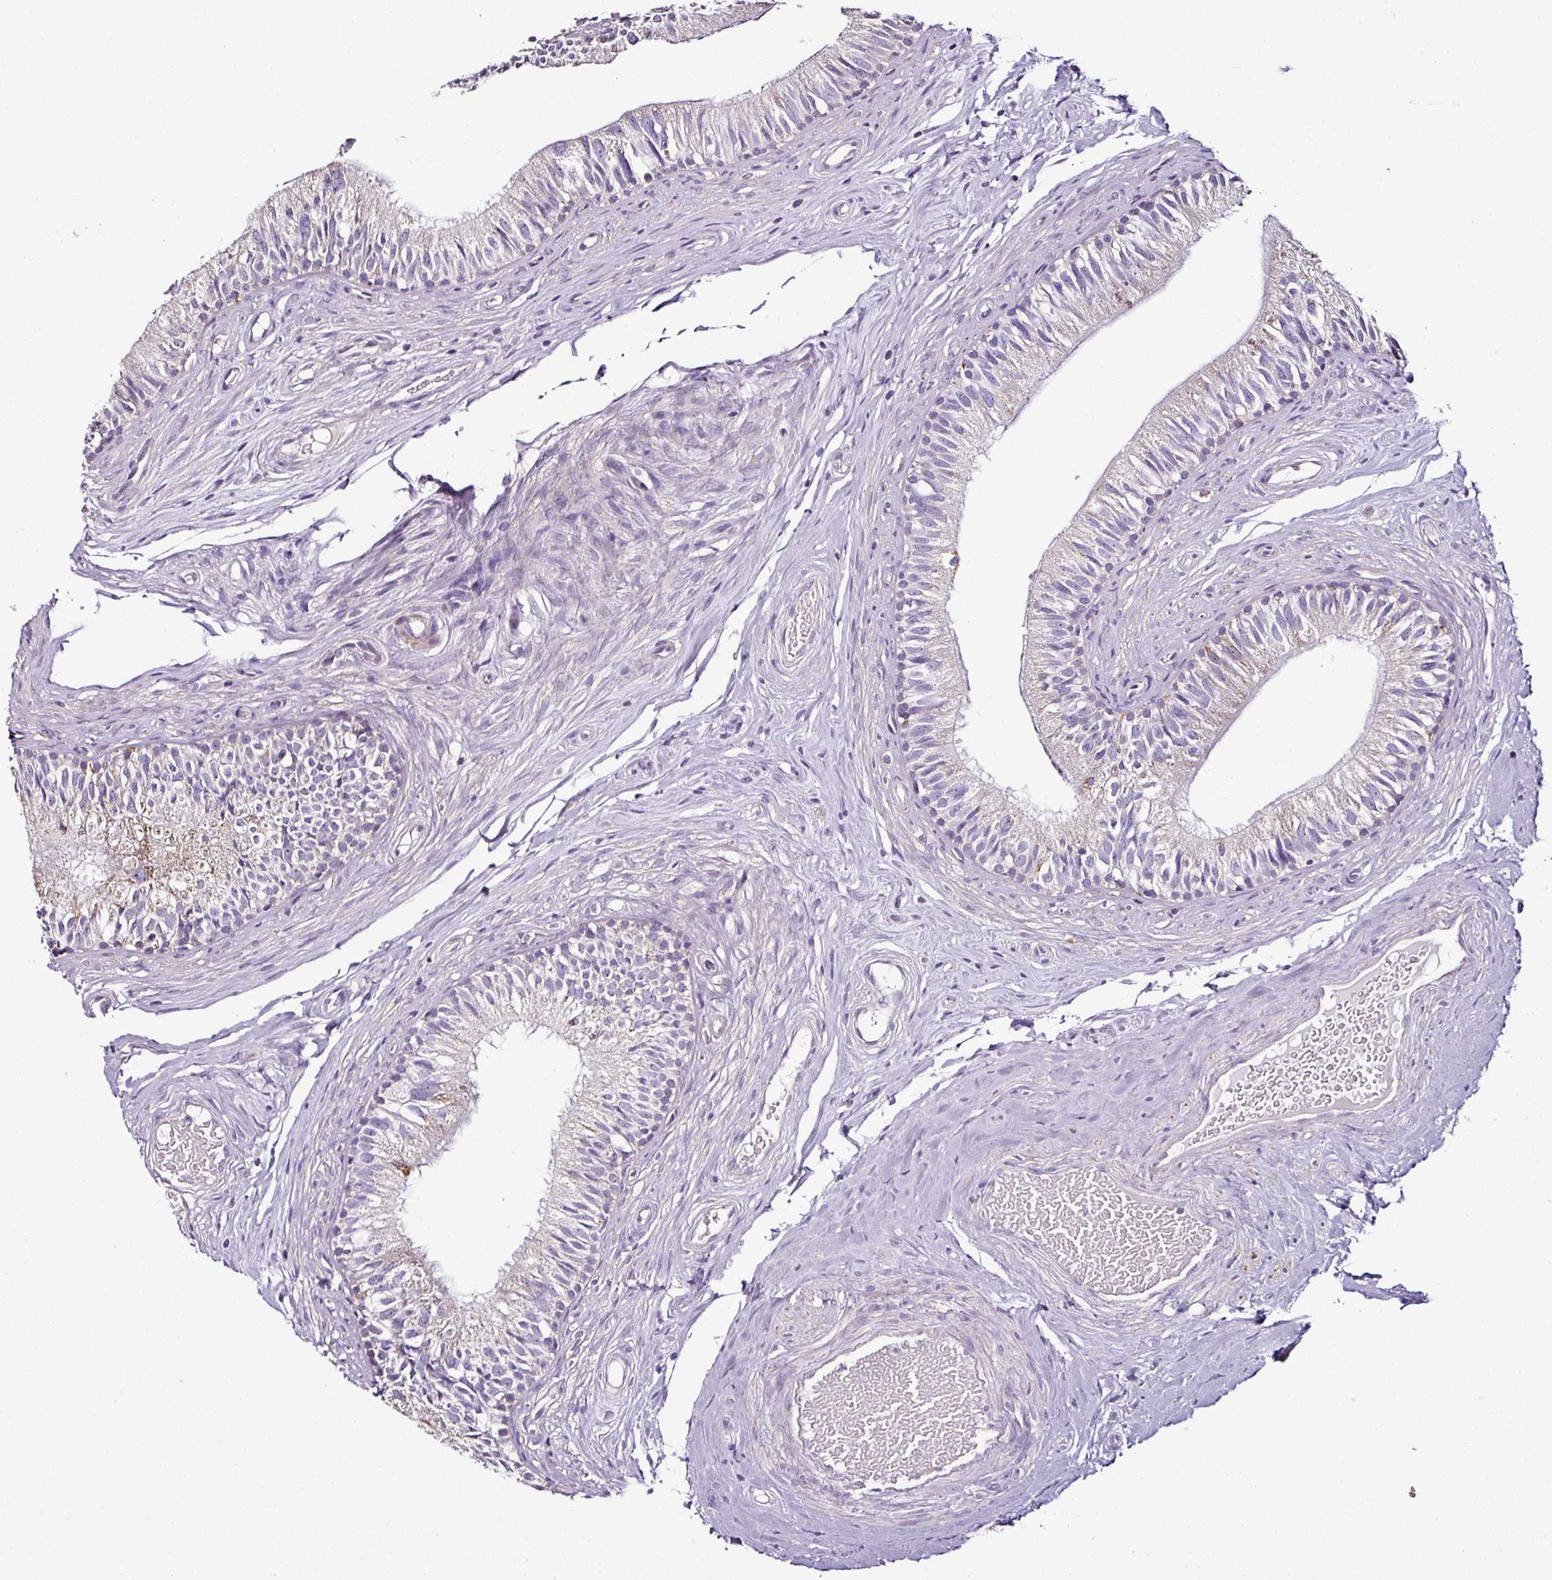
{"staining": {"intensity": "moderate", "quantity": "<25%", "location": "cytoplasmic/membranous"}, "tissue": "epididymis", "cell_type": "Glandular cells", "image_type": "normal", "snomed": [{"axis": "morphology", "description": "Normal tissue, NOS"}, {"axis": "morphology", "description": "Seminoma, NOS"}, {"axis": "topography", "description": "Testis"}, {"axis": "topography", "description": "Epididymis"}], "caption": "IHC (DAB (3,3'-diaminobenzidine)) staining of benign human epididymis reveals moderate cytoplasmic/membranous protein expression in approximately <25% of glandular cells.", "gene": "DPAGT1", "patient": {"sex": "male", "age": 45}}